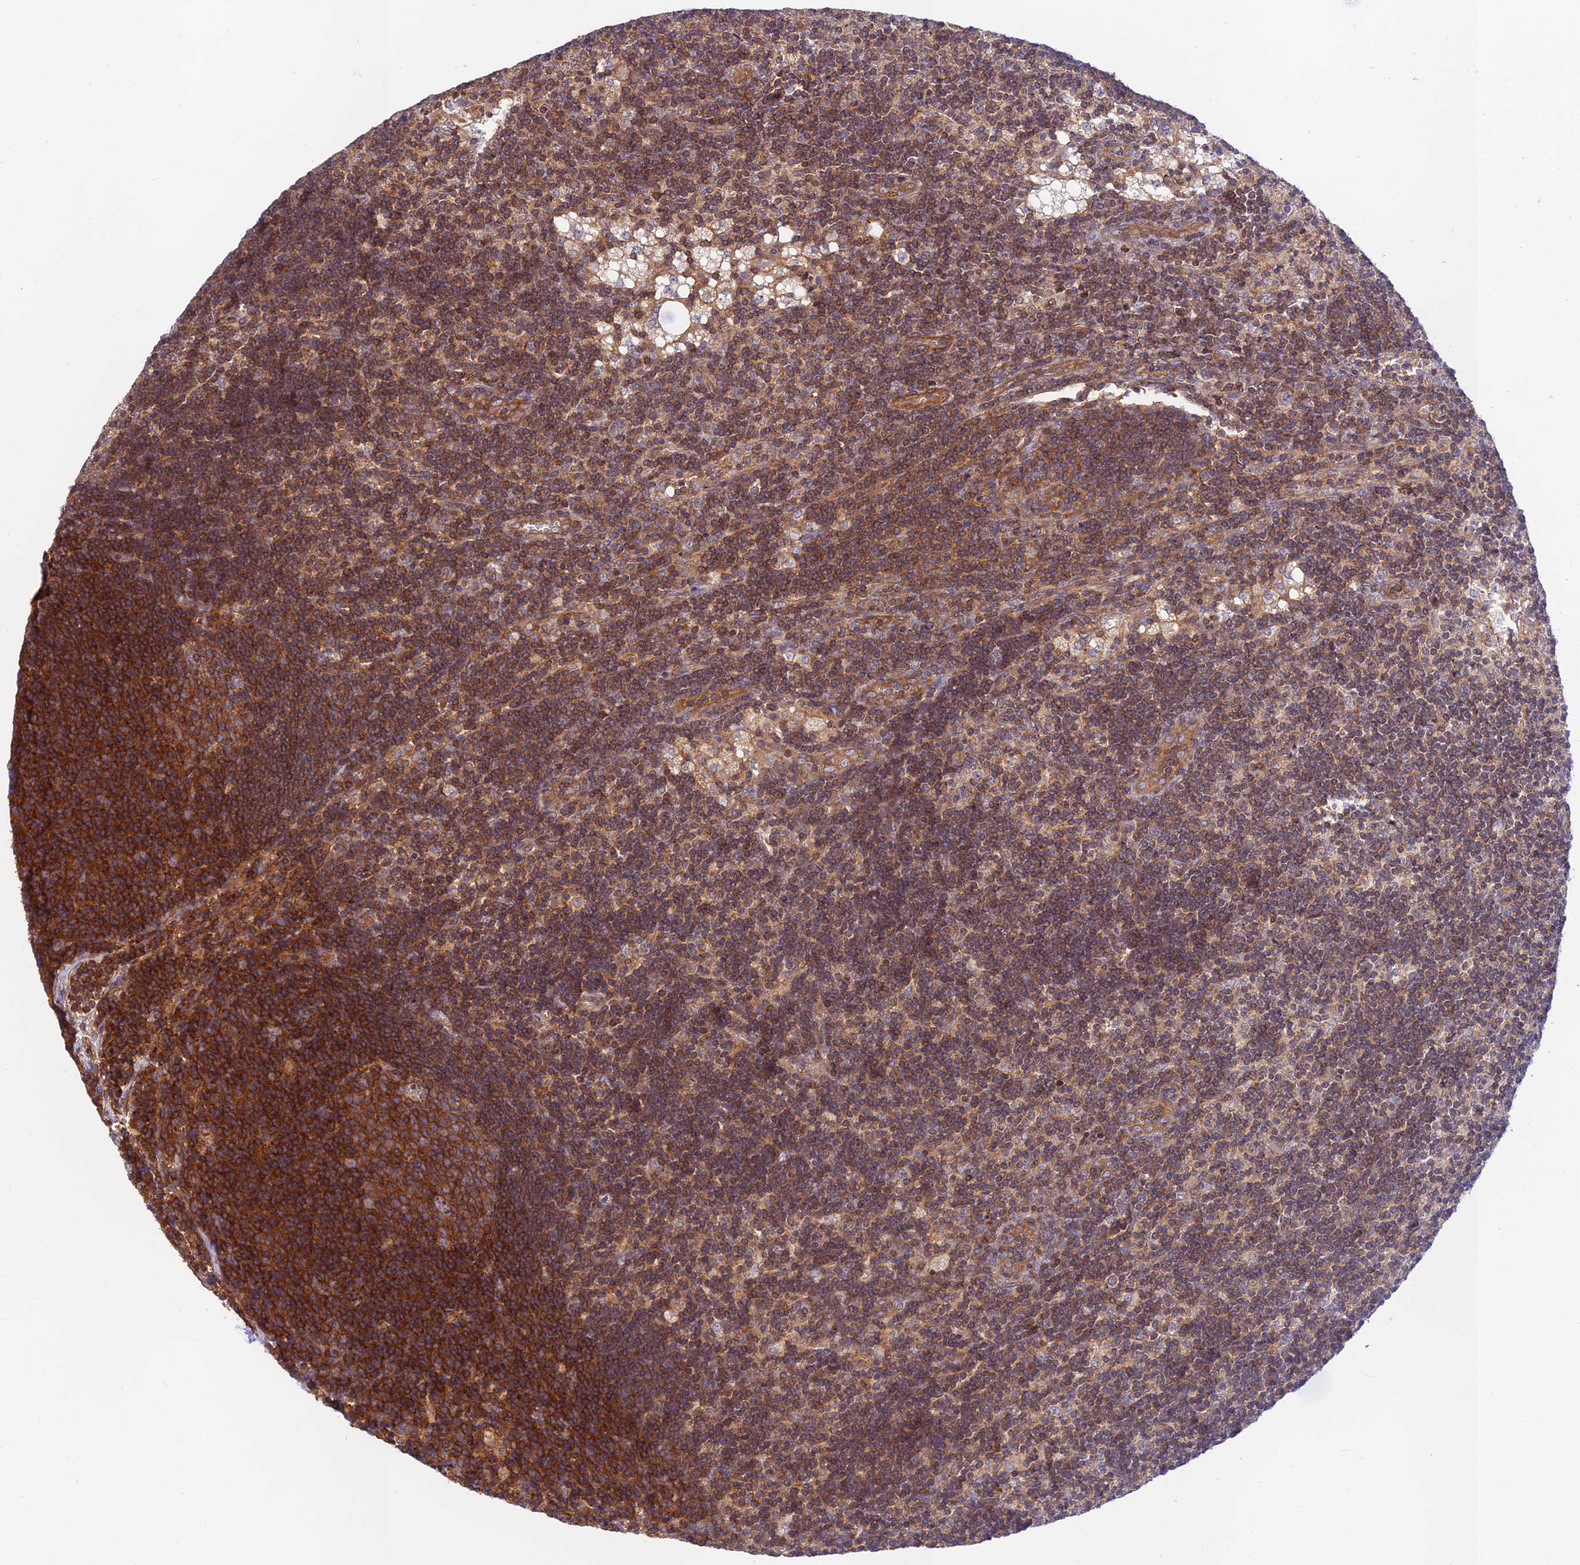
{"staining": {"intensity": "strong", "quantity": ">75%", "location": "cytoplasmic/membranous"}, "tissue": "lymph node", "cell_type": "Germinal center cells", "image_type": "normal", "snomed": [{"axis": "morphology", "description": "Normal tissue, NOS"}, {"axis": "topography", "description": "Lymph node"}], "caption": "Protein expression analysis of normal lymph node displays strong cytoplasmic/membranous staining in approximately >75% of germinal center cells.", "gene": "PPP1R12C", "patient": {"sex": "male", "age": 24}}